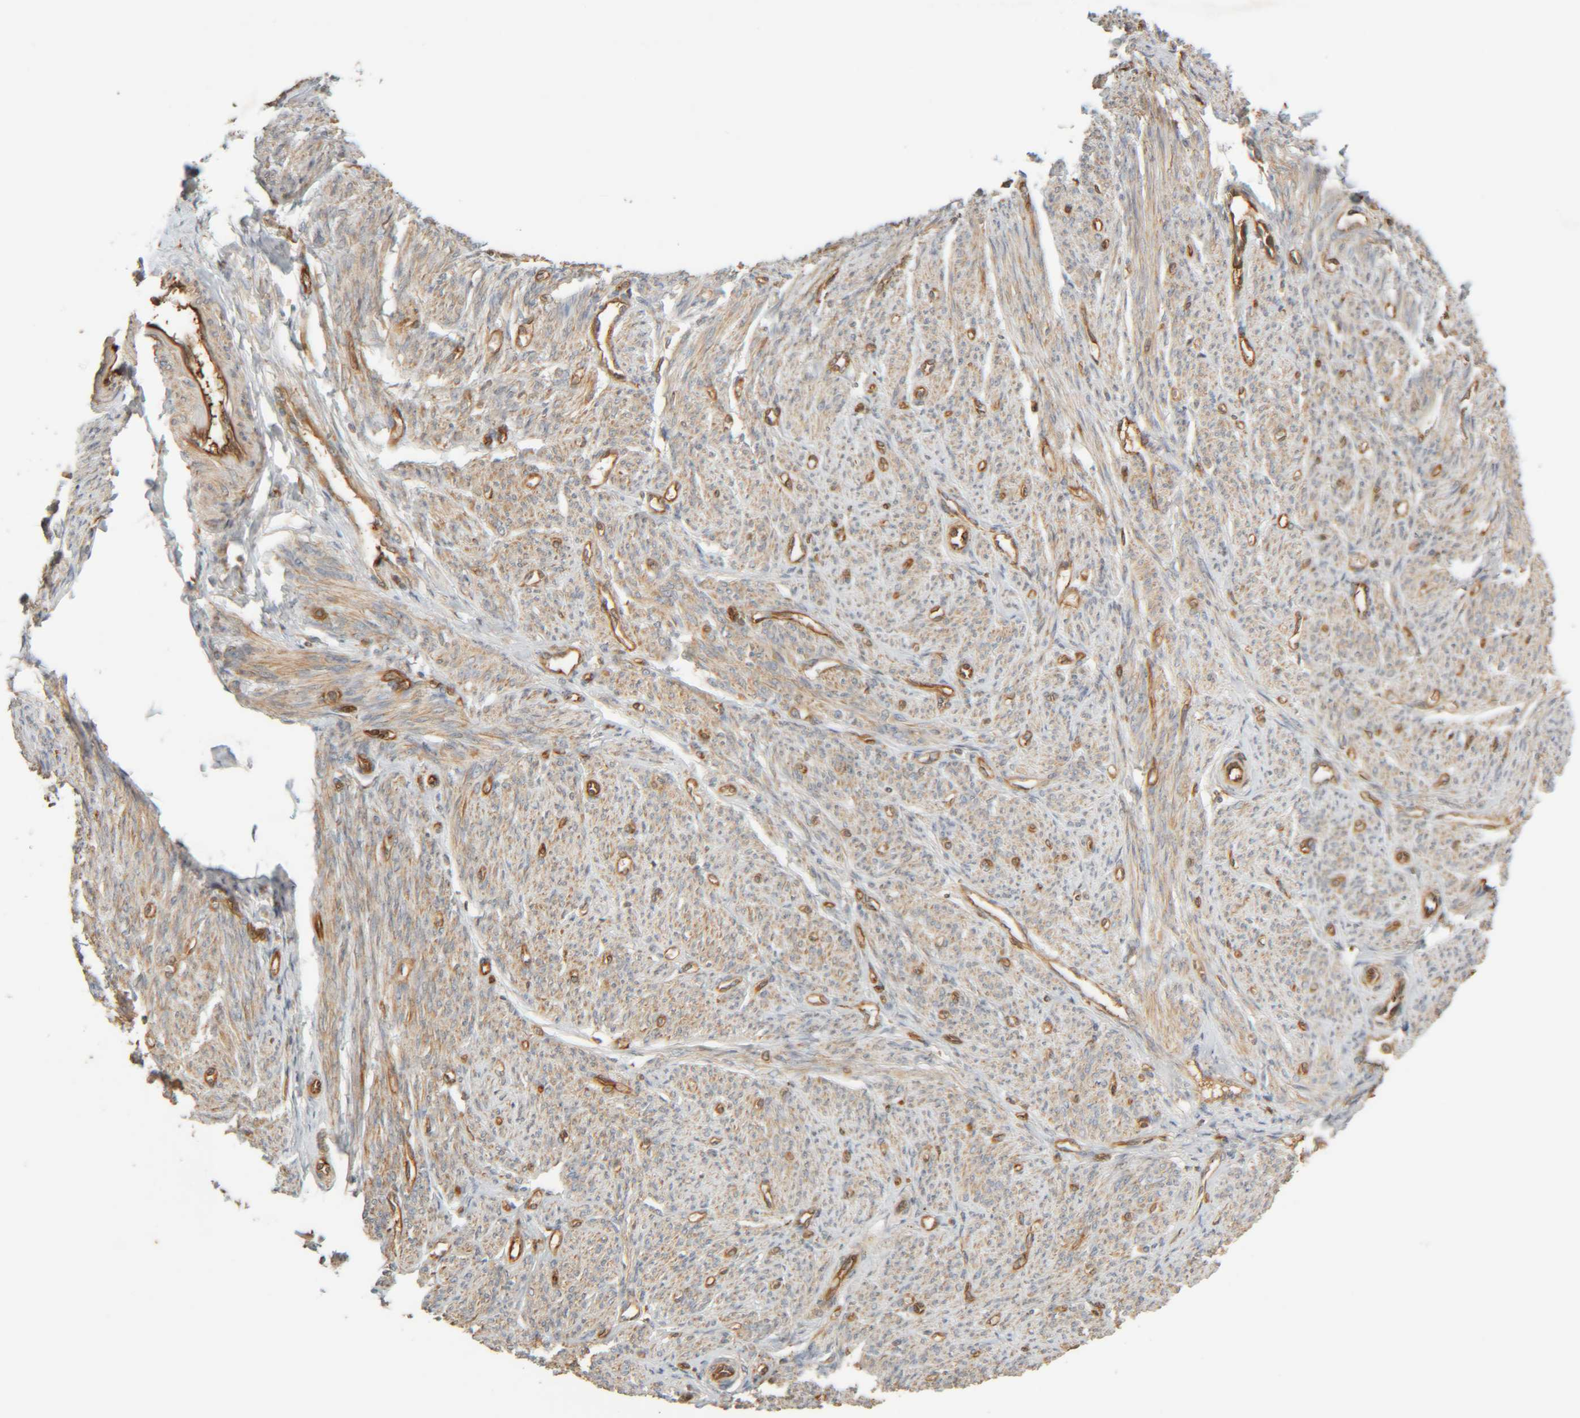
{"staining": {"intensity": "moderate", "quantity": ">75%", "location": "cytoplasmic/membranous"}, "tissue": "smooth muscle", "cell_type": "Smooth muscle cells", "image_type": "normal", "snomed": [{"axis": "morphology", "description": "Normal tissue, NOS"}, {"axis": "topography", "description": "Smooth muscle"}], "caption": "The histopathology image shows immunohistochemical staining of normal smooth muscle. There is moderate cytoplasmic/membranous staining is identified in about >75% of smooth muscle cells.", "gene": "TMEM192", "patient": {"sex": "female", "age": 65}}